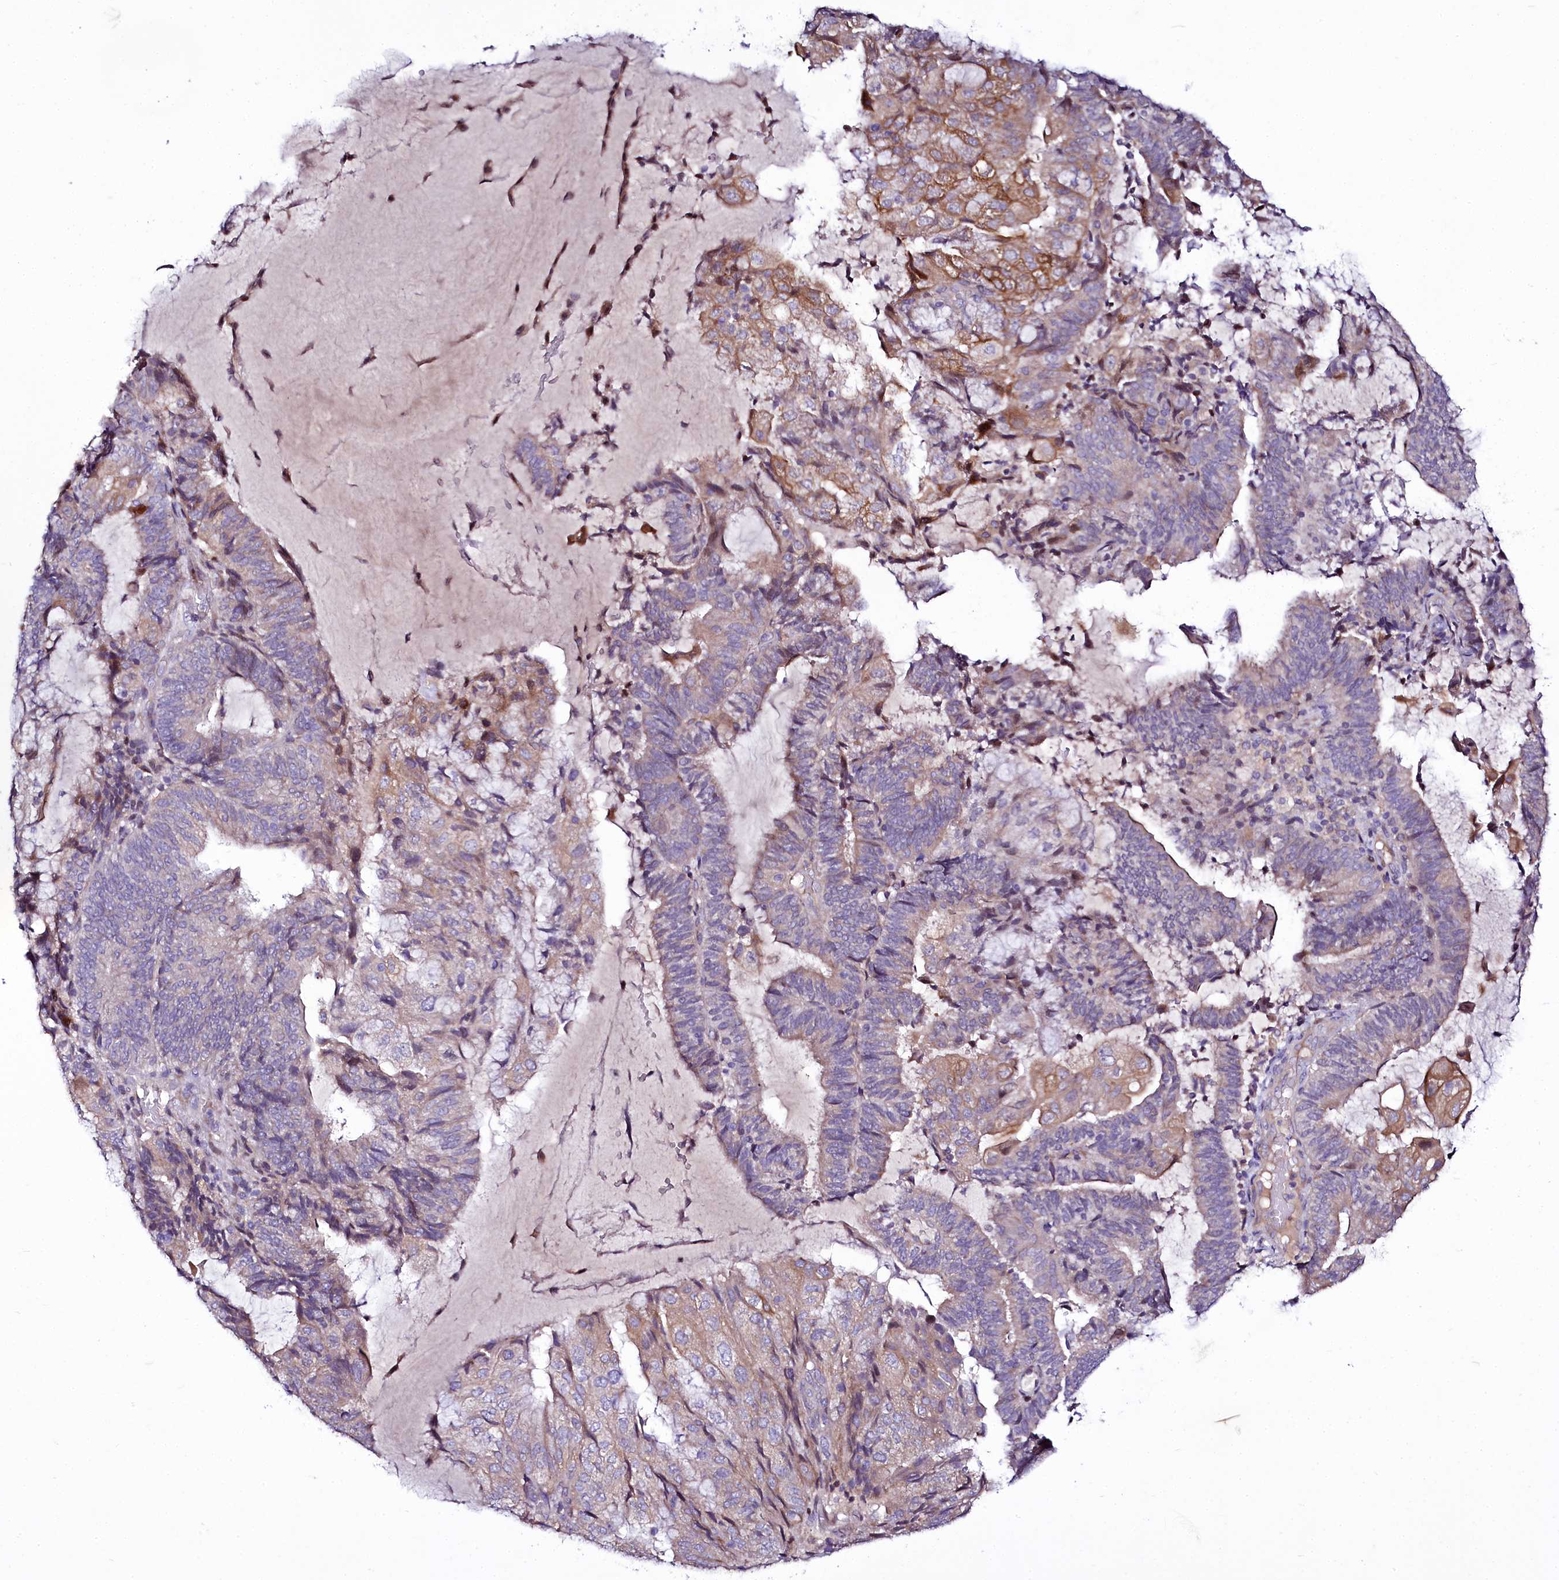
{"staining": {"intensity": "moderate", "quantity": "<25%", "location": "cytoplasmic/membranous"}, "tissue": "endometrial cancer", "cell_type": "Tumor cells", "image_type": "cancer", "snomed": [{"axis": "morphology", "description": "Adenocarcinoma, NOS"}, {"axis": "topography", "description": "Endometrium"}], "caption": "Immunohistochemical staining of endometrial adenocarcinoma reveals low levels of moderate cytoplasmic/membranous protein staining in approximately <25% of tumor cells.", "gene": "ZC3H12C", "patient": {"sex": "female", "age": 81}}